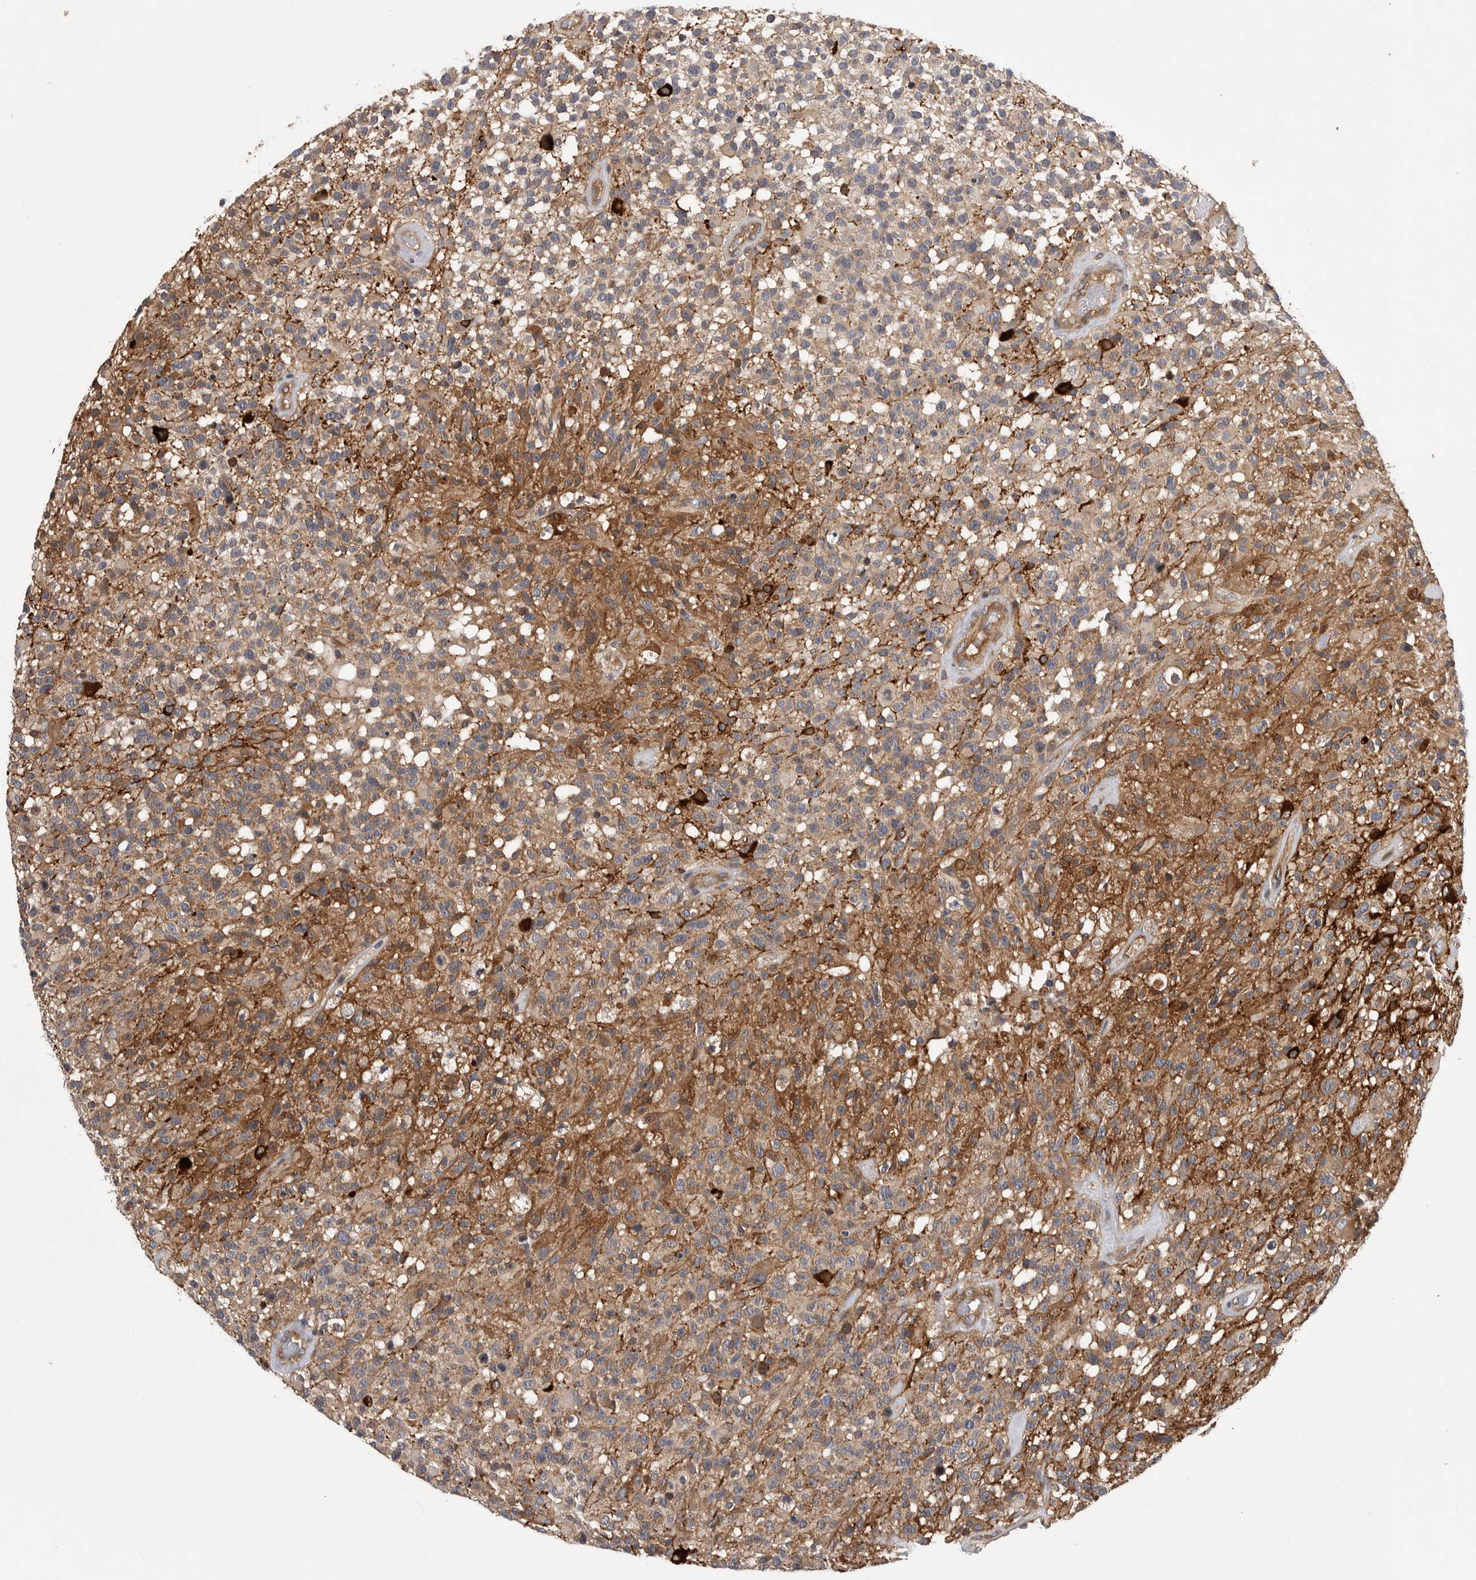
{"staining": {"intensity": "weak", "quantity": ">75%", "location": "cytoplasmic/membranous"}, "tissue": "glioma", "cell_type": "Tumor cells", "image_type": "cancer", "snomed": [{"axis": "morphology", "description": "Glioma, malignant, High grade"}, {"axis": "morphology", "description": "Glioblastoma, NOS"}, {"axis": "topography", "description": "Brain"}], "caption": "This is a micrograph of immunohistochemistry staining of malignant high-grade glioma, which shows weak positivity in the cytoplasmic/membranous of tumor cells.", "gene": "OXR1", "patient": {"sex": "male", "age": 60}}